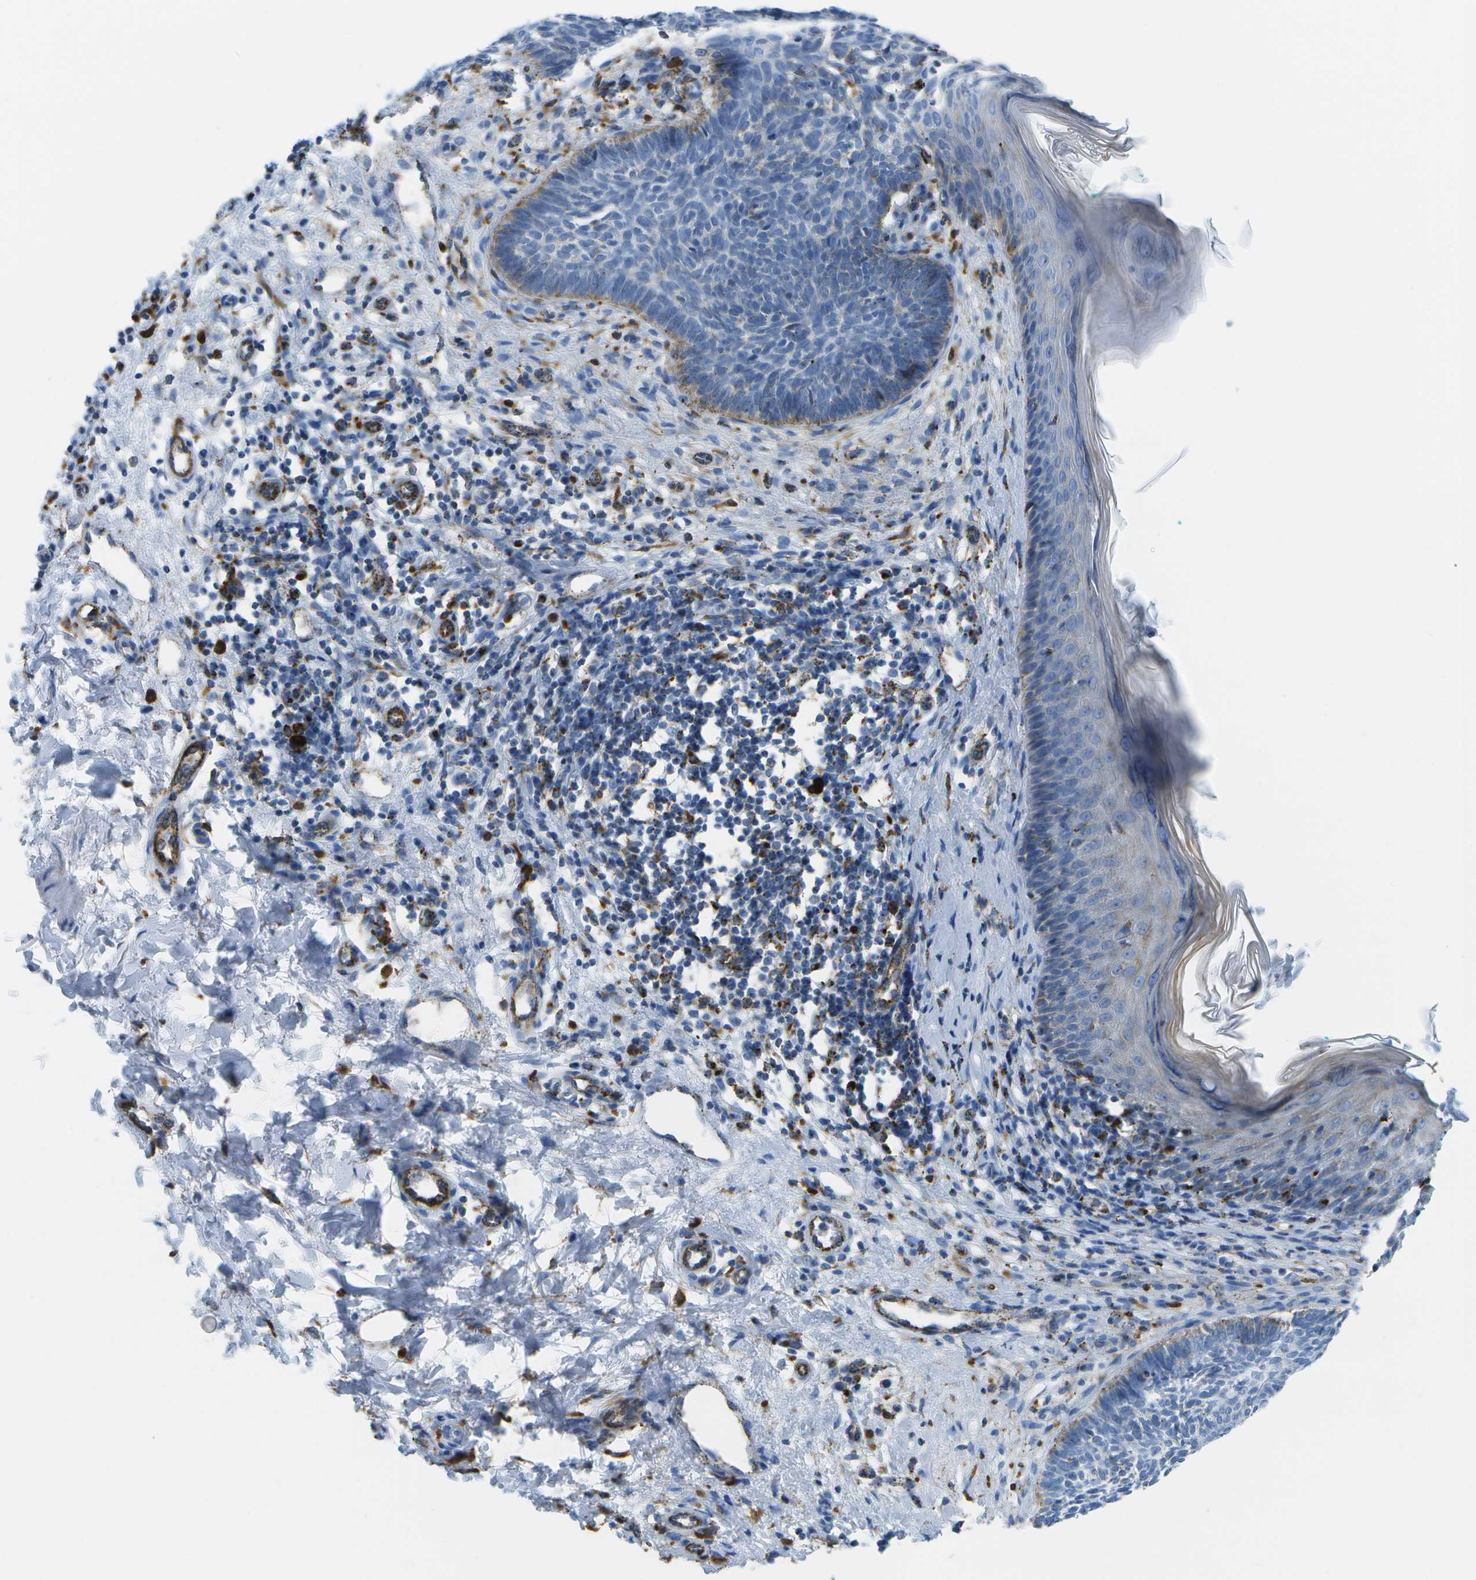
{"staining": {"intensity": "weak", "quantity": "<25%", "location": "cytoplasmic/membranous"}, "tissue": "skin cancer", "cell_type": "Tumor cells", "image_type": "cancer", "snomed": [{"axis": "morphology", "description": "Basal cell carcinoma"}, {"axis": "topography", "description": "Skin"}], "caption": "A micrograph of skin cancer stained for a protein displays no brown staining in tumor cells. (Brightfield microscopy of DAB IHC at high magnification).", "gene": "PRCP", "patient": {"sex": "male", "age": 60}}